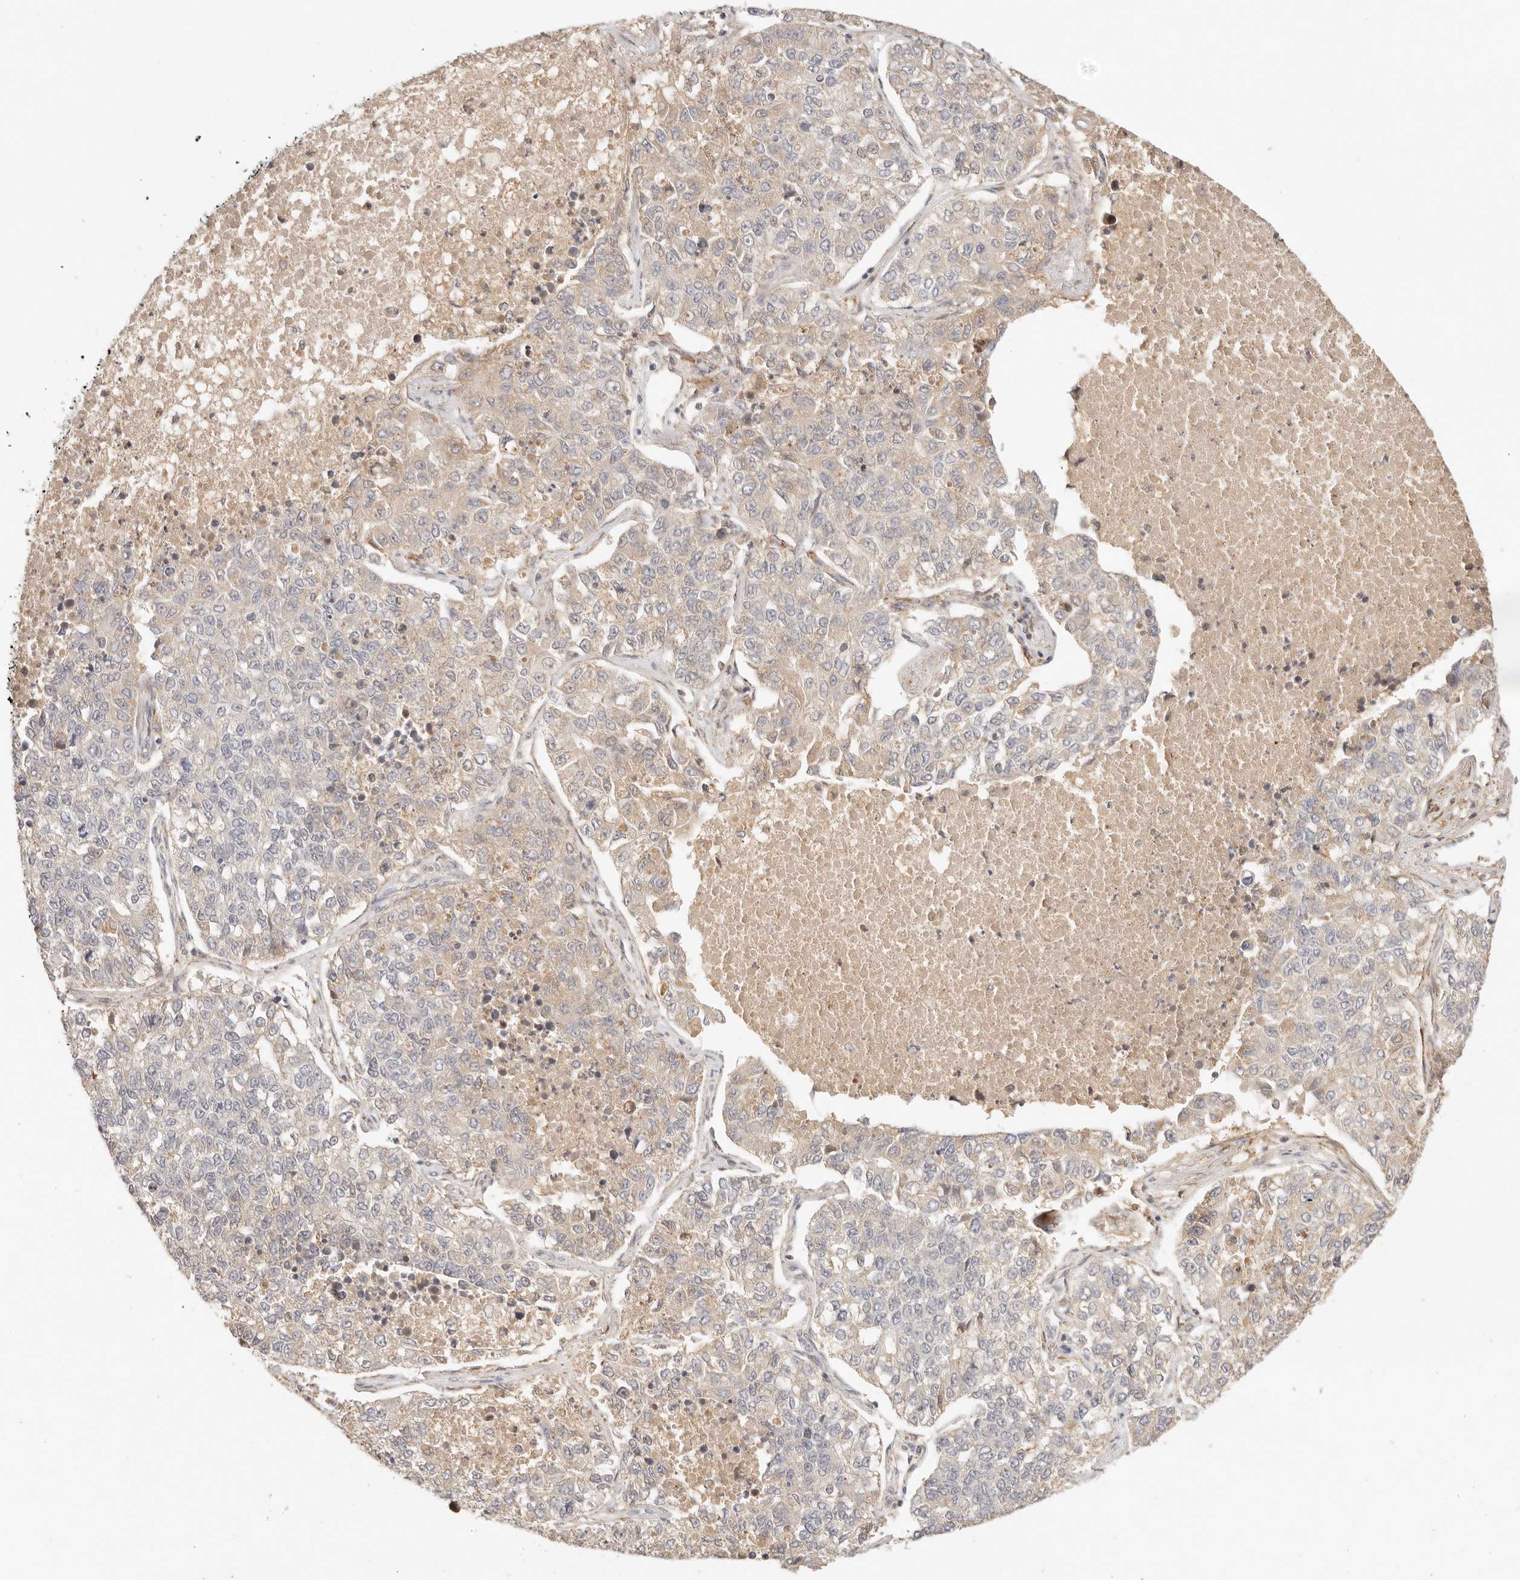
{"staining": {"intensity": "weak", "quantity": "25%-75%", "location": "cytoplasmic/membranous"}, "tissue": "lung cancer", "cell_type": "Tumor cells", "image_type": "cancer", "snomed": [{"axis": "morphology", "description": "Adenocarcinoma, NOS"}, {"axis": "topography", "description": "Lung"}], "caption": "Adenocarcinoma (lung) stained with DAB IHC exhibits low levels of weak cytoplasmic/membranous staining in approximately 25%-75% of tumor cells.", "gene": "PHLDA3", "patient": {"sex": "male", "age": 49}}